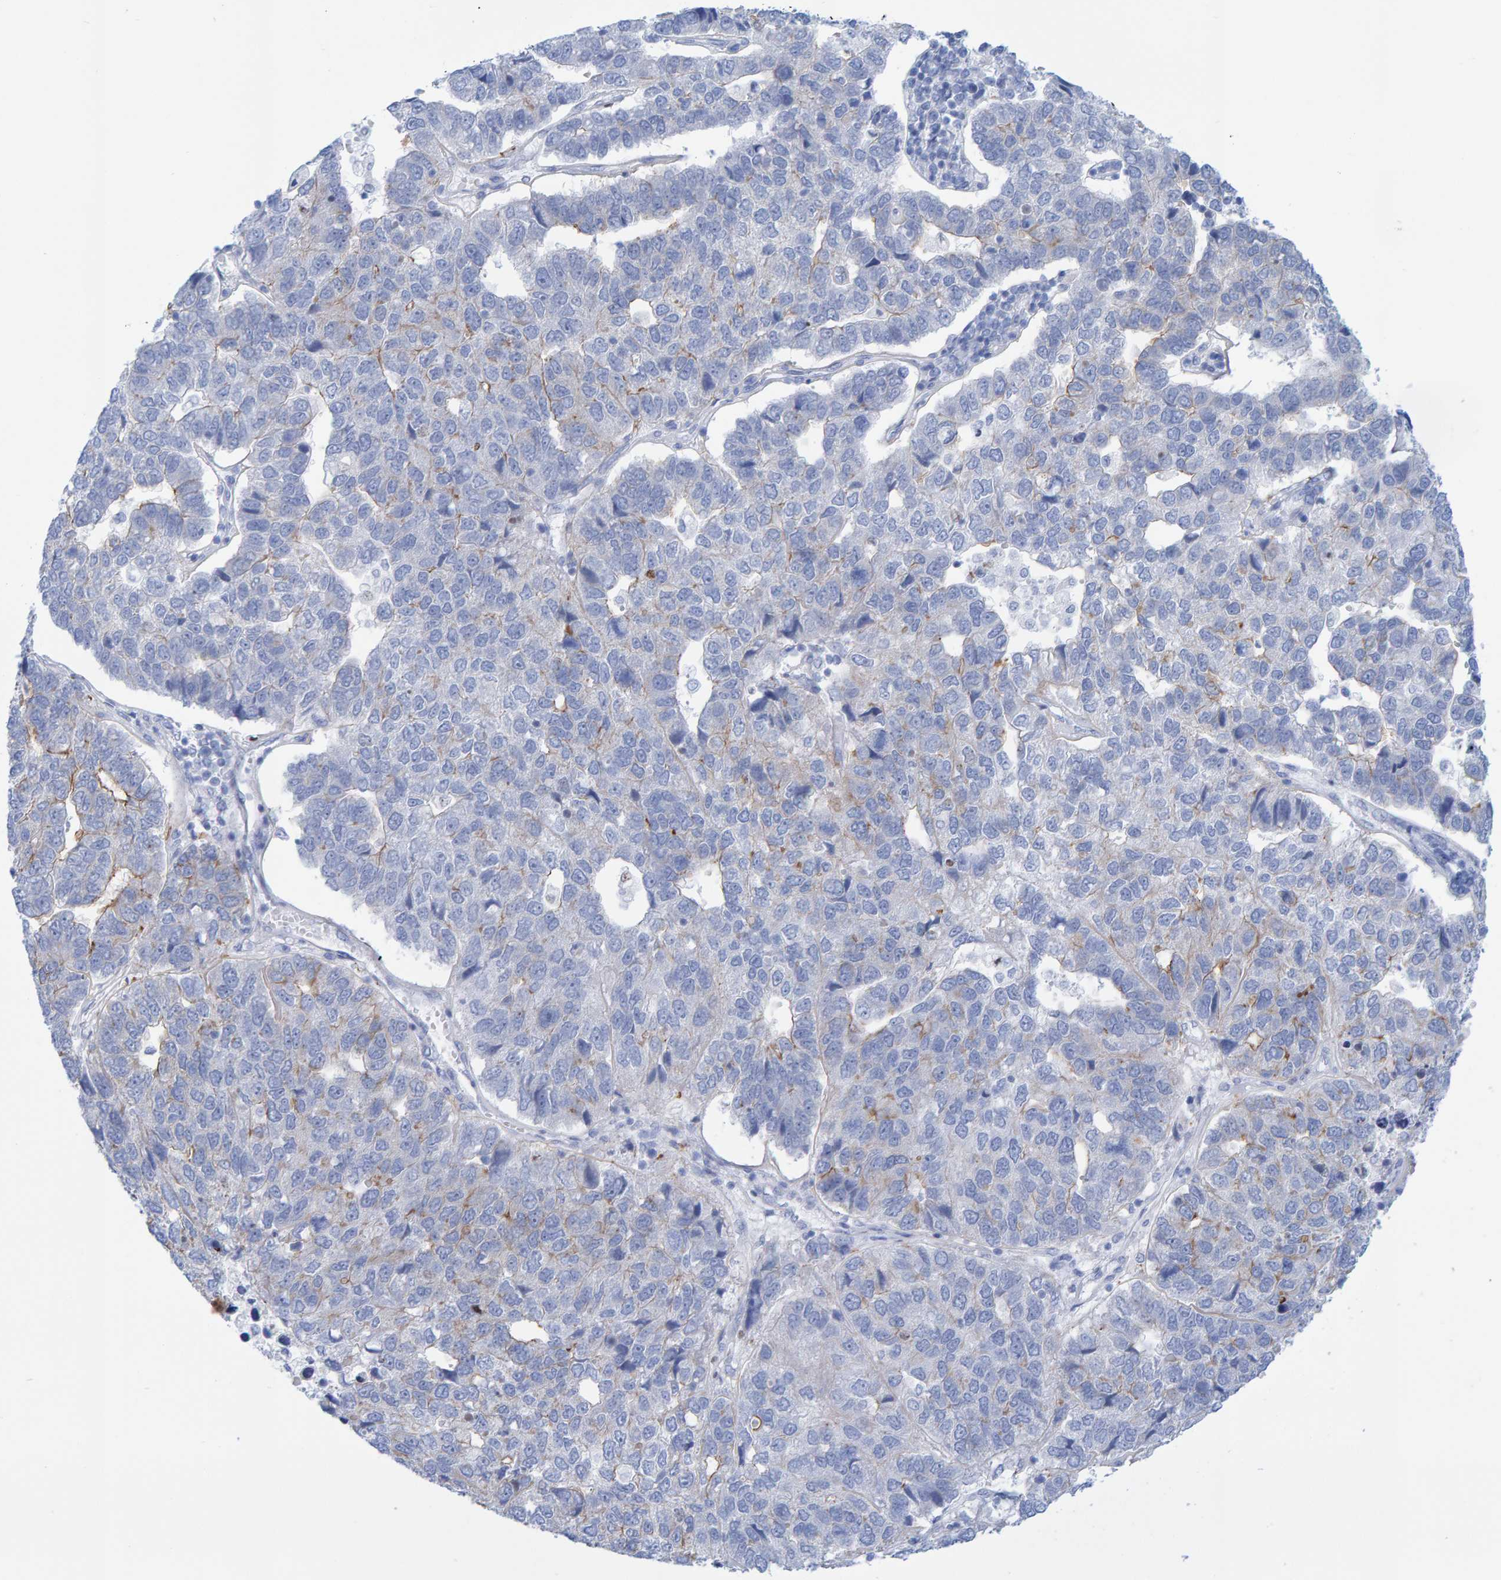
{"staining": {"intensity": "negative", "quantity": "none", "location": "none"}, "tissue": "pancreatic cancer", "cell_type": "Tumor cells", "image_type": "cancer", "snomed": [{"axis": "morphology", "description": "Adenocarcinoma, NOS"}, {"axis": "topography", "description": "Pancreas"}], "caption": "Tumor cells show no significant protein staining in pancreatic cancer.", "gene": "JAKMIP3", "patient": {"sex": "female", "age": 61}}